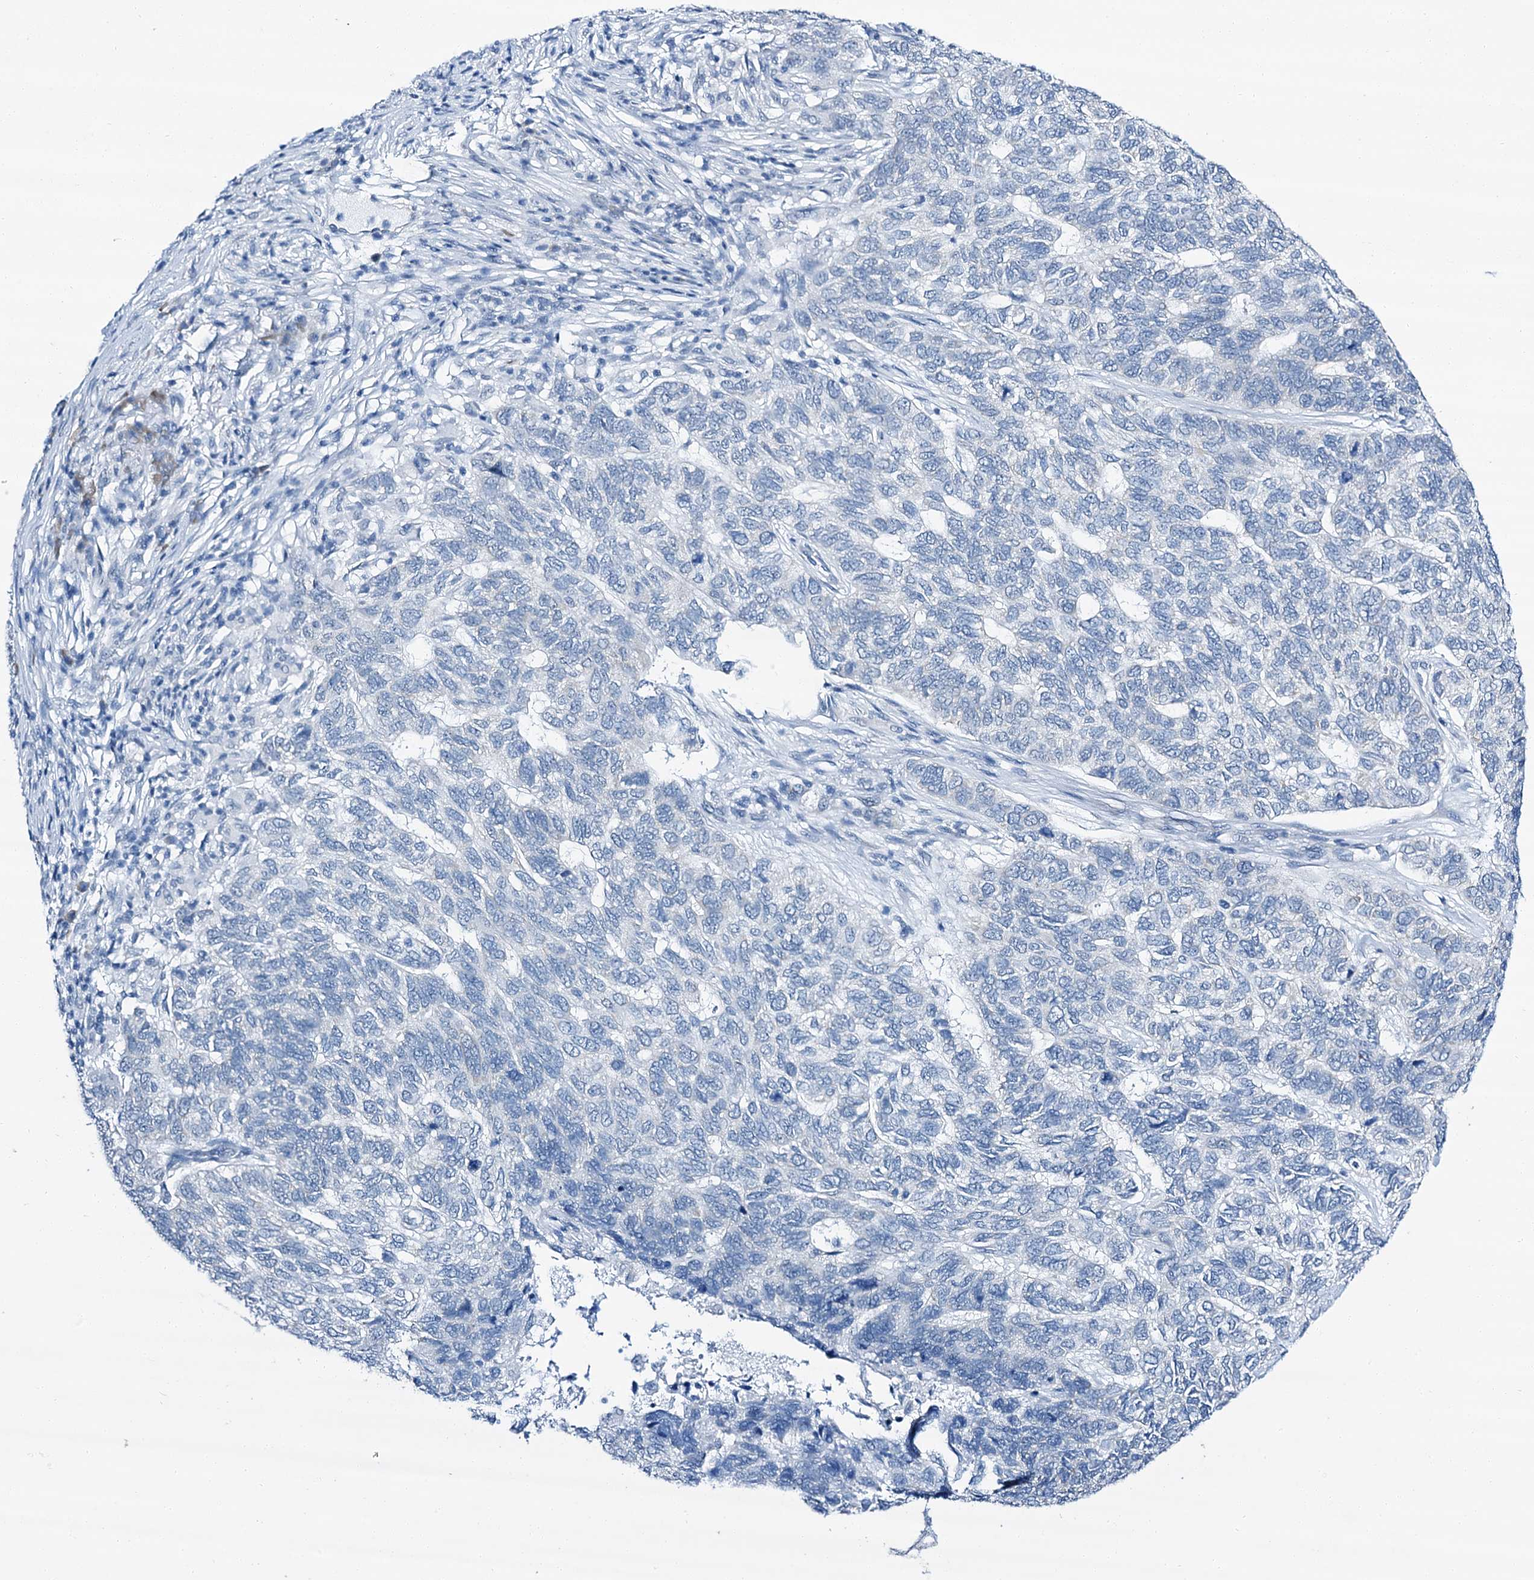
{"staining": {"intensity": "negative", "quantity": "none", "location": "none"}, "tissue": "skin cancer", "cell_type": "Tumor cells", "image_type": "cancer", "snomed": [{"axis": "morphology", "description": "Basal cell carcinoma"}, {"axis": "topography", "description": "Skin"}], "caption": "DAB (3,3'-diaminobenzidine) immunohistochemical staining of human basal cell carcinoma (skin) displays no significant staining in tumor cells. (IHC, brightfield microscopy, high magnification).", "gene": "SPATS2", "patient": {"sex": "female", "age": 65}}